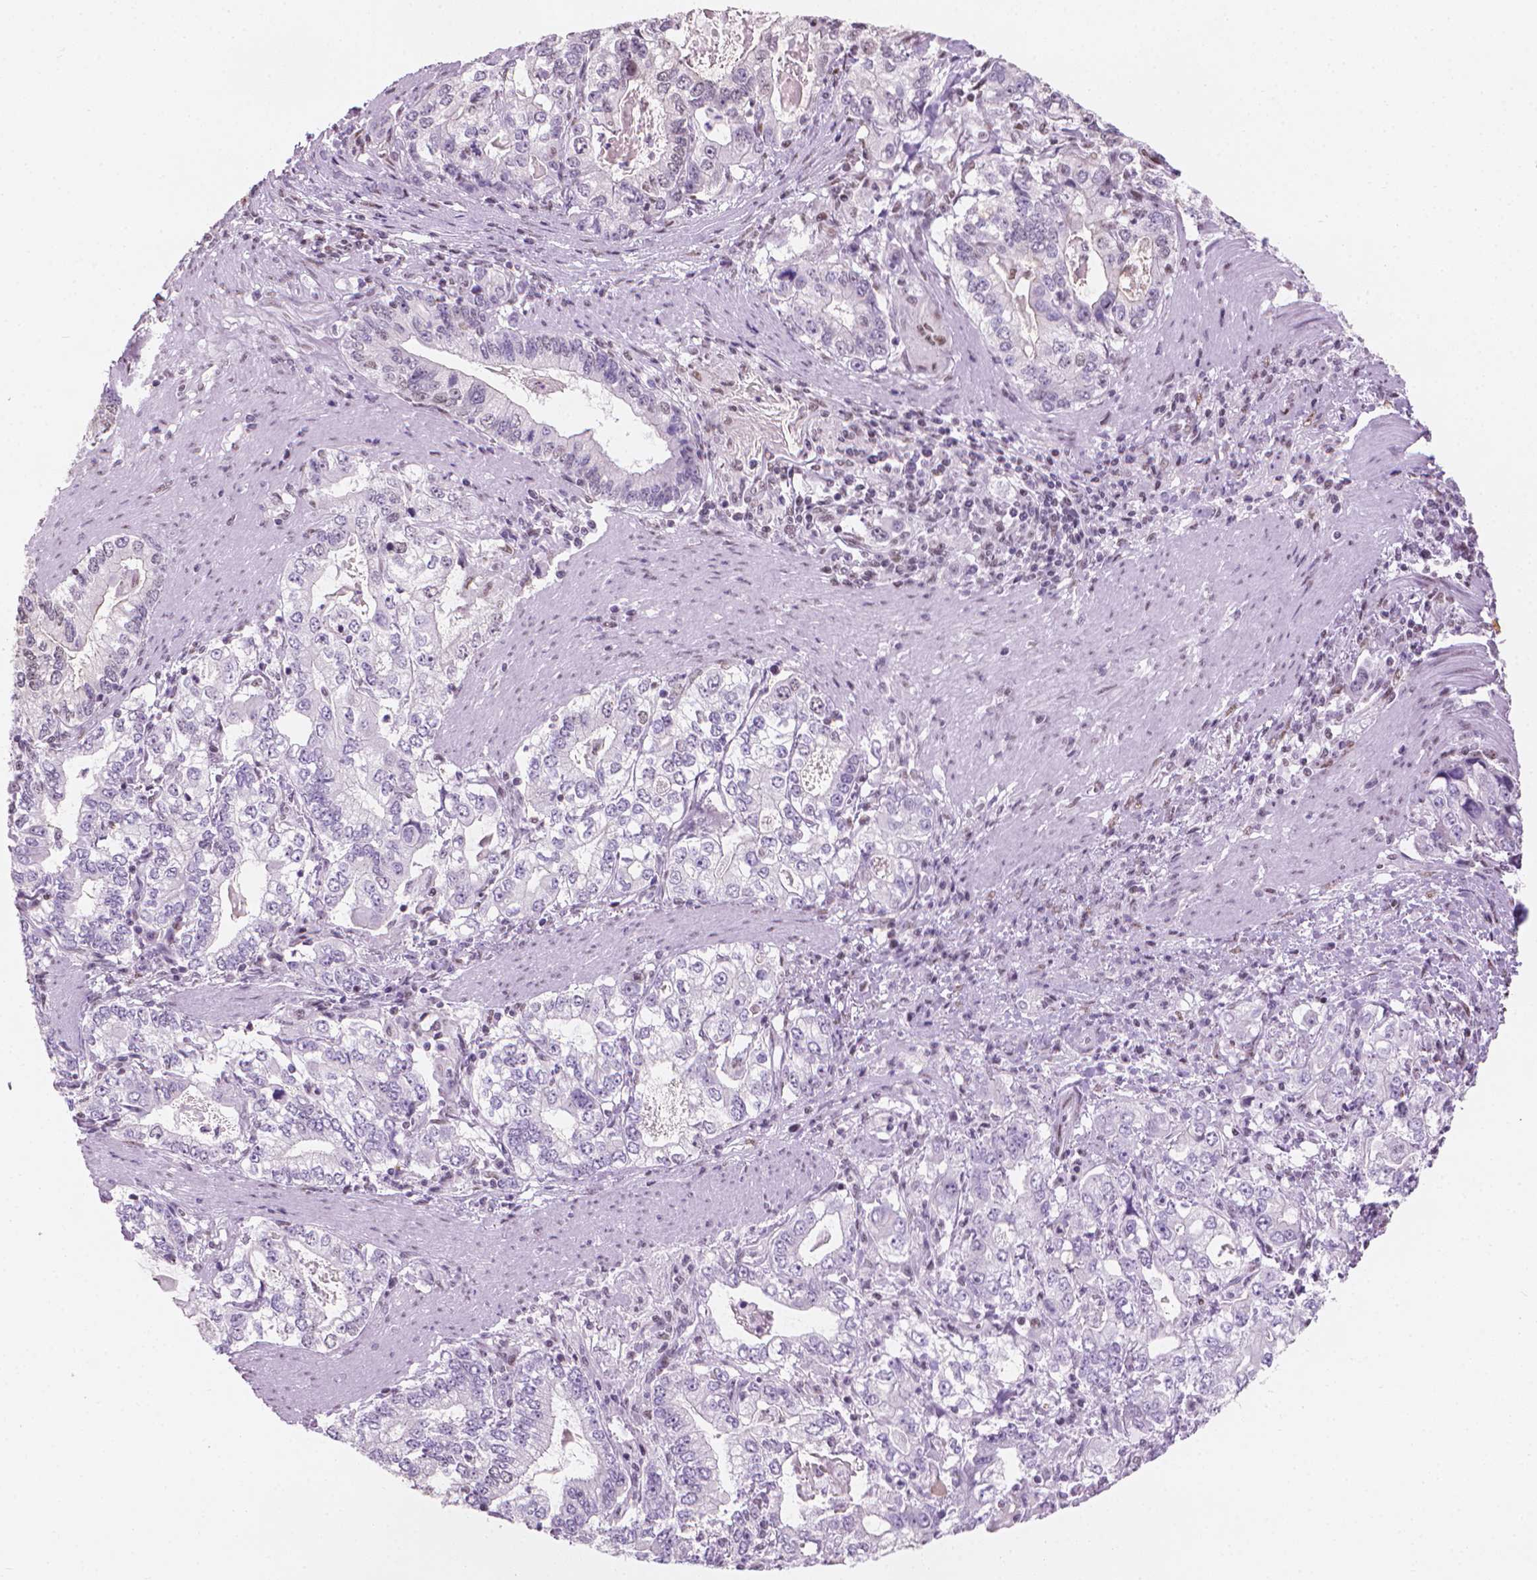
{"staining": {"intensity": "weak", "quantity": "<25%", "location": "nuclear"}, "tissue": "stomach cancer", "cell_type": "Tumor cells", "image_type": "cancer", "snomed": [{"axis": "morphology", "description": "Adenocarcinoma, NOS"}, {"axis": "topography", "description": "Stomach, lower"}], "caption": "Immunohistochemistry image of neoplastic tissue: human adenocarcinoma (stomach) stained with DAB (3,3'-diaminobenzidine) exhibits no significant protein staining in tumor cells.", "gene": "PIAS2", "patient": {"sex": "female", "age": 72}}